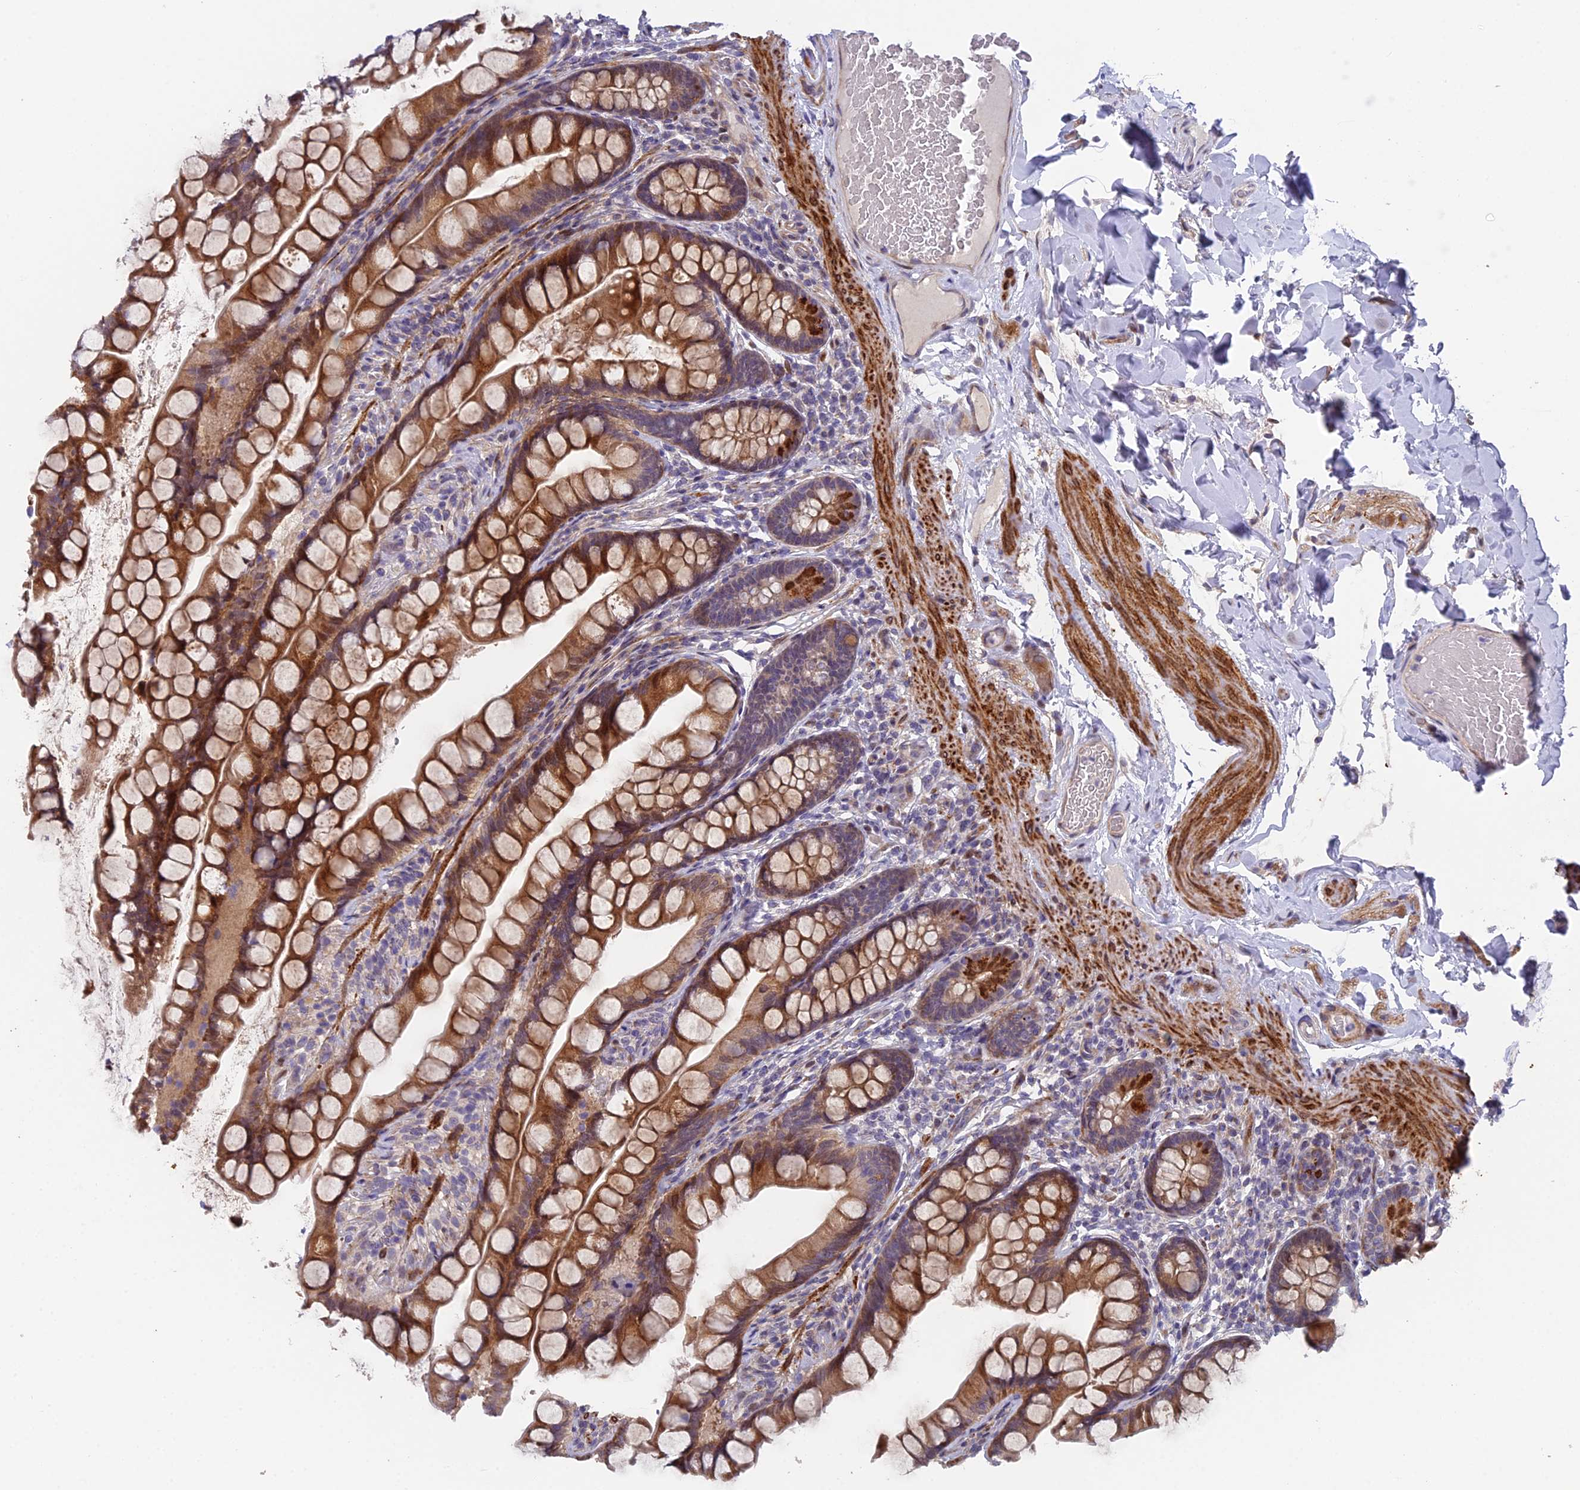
{"staining": {"intensity": "strong", "quantity": ">75%", "location": "cytoplasmic/membranous"}, "tissue": "small intestine", "cell_type": "Glandular cells", "image_type": "normal", "snomed": [{"axis": "morphology", "description": "Normal tissue, NOS"}, {"axis": "topography", "description": "Small intestine"}], "caption": "IHC image of benign small intestine stained for a protein (brown), which exhibits high levels of strong cytoplasmic/membranous staining in about >75% of glandular cells.", "gene": "RAB28", "patient": {"sex": "male", "age": 70}}